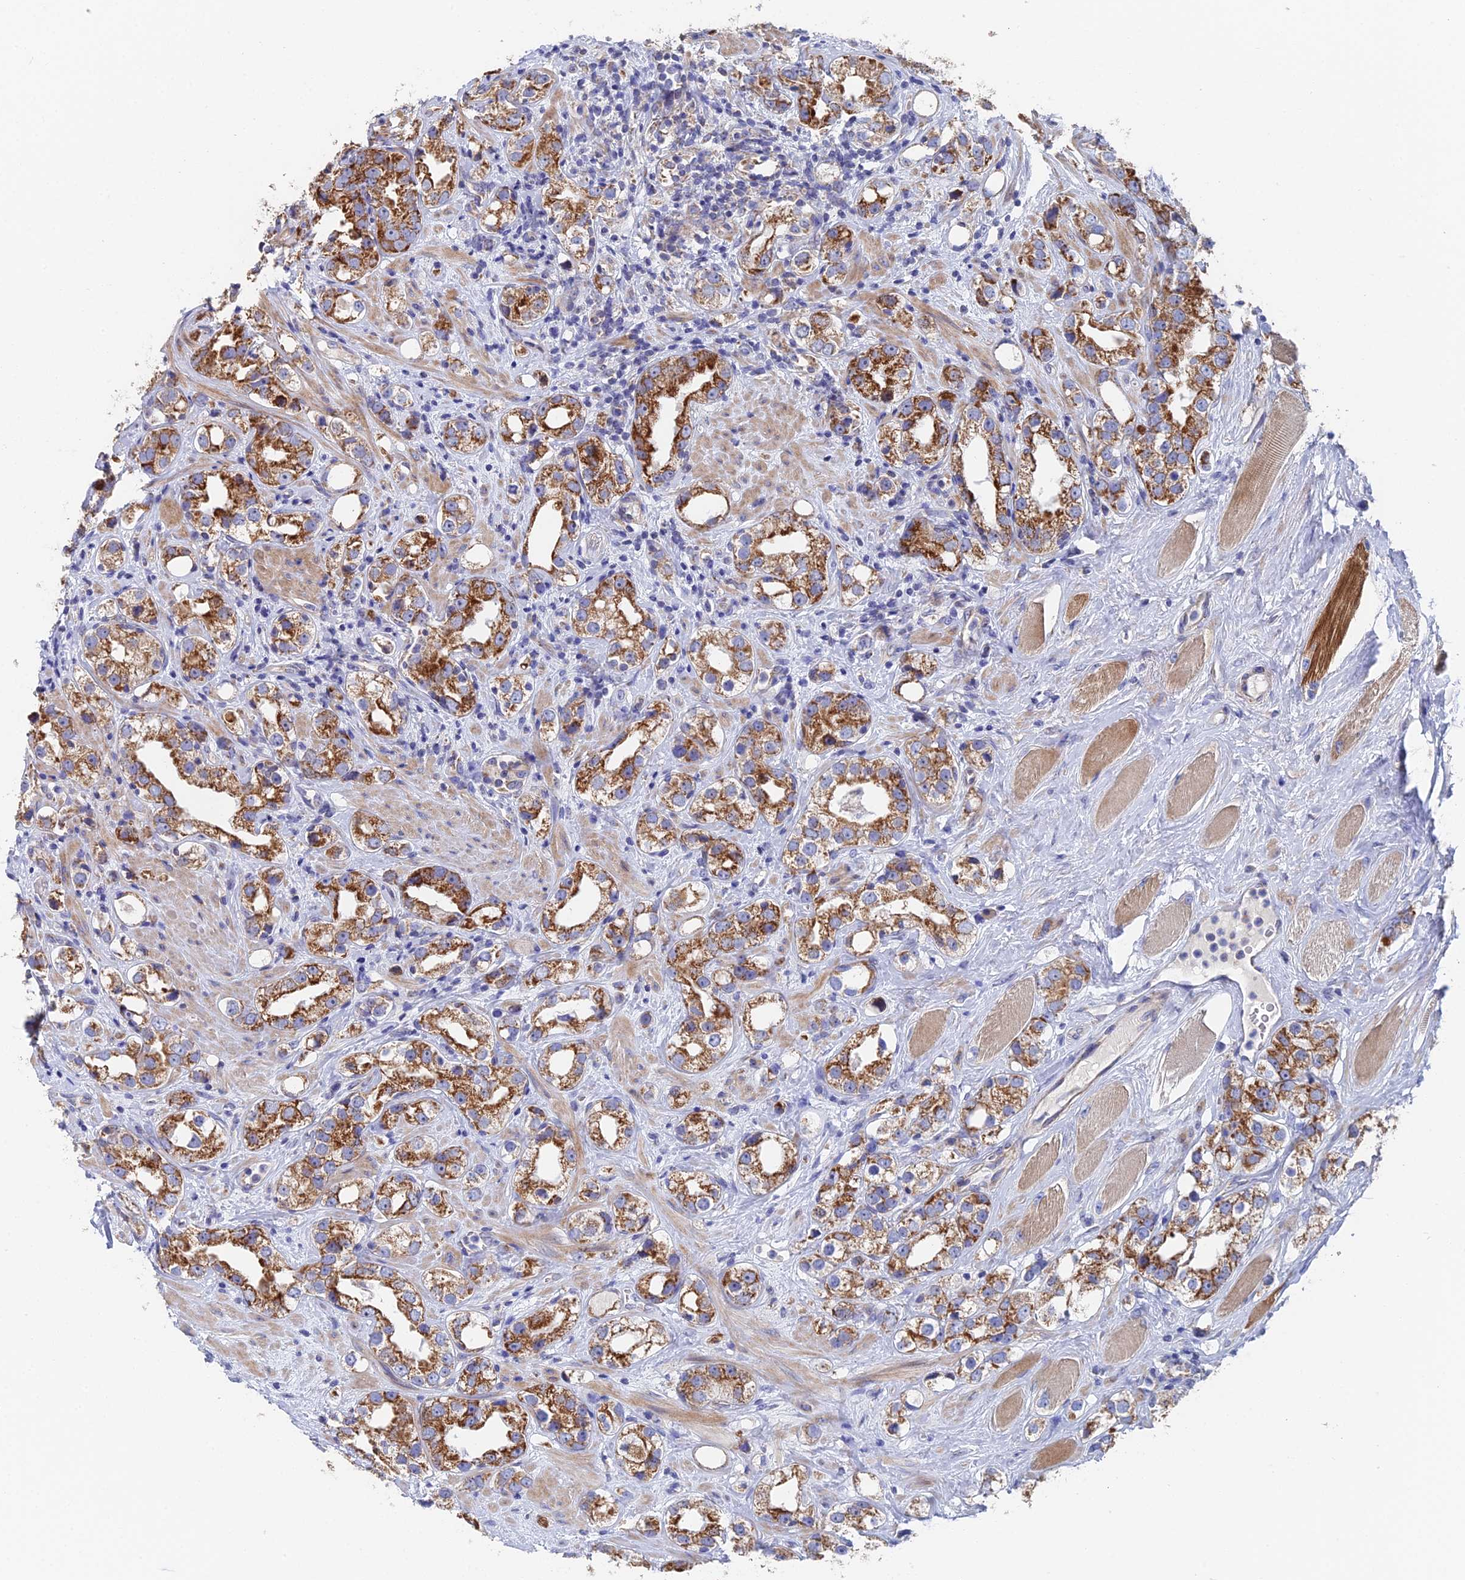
{"staining": {"intensity": "strong", "quantity": ">75%", "location": "cytoplasmic/membranous"}, "tissue": "prostate cancer", "cell_type": "Tumor cells", "image_type": "cancer", "snomed": [{"axis": "morphology", "description": "Adenocarcinoma, NOS"}, {"axis": "topography", "description": "Prostate"}], "caption": "The histopathology image reveals immunohistochemical staining of prostate cancer (adenocarcinoma). There is strong cytoplasmic/membranous staining is seen in about >75% of tumor cells.", "gene": "ECSIT", "patient": {"sex": "male", "age": 79}}